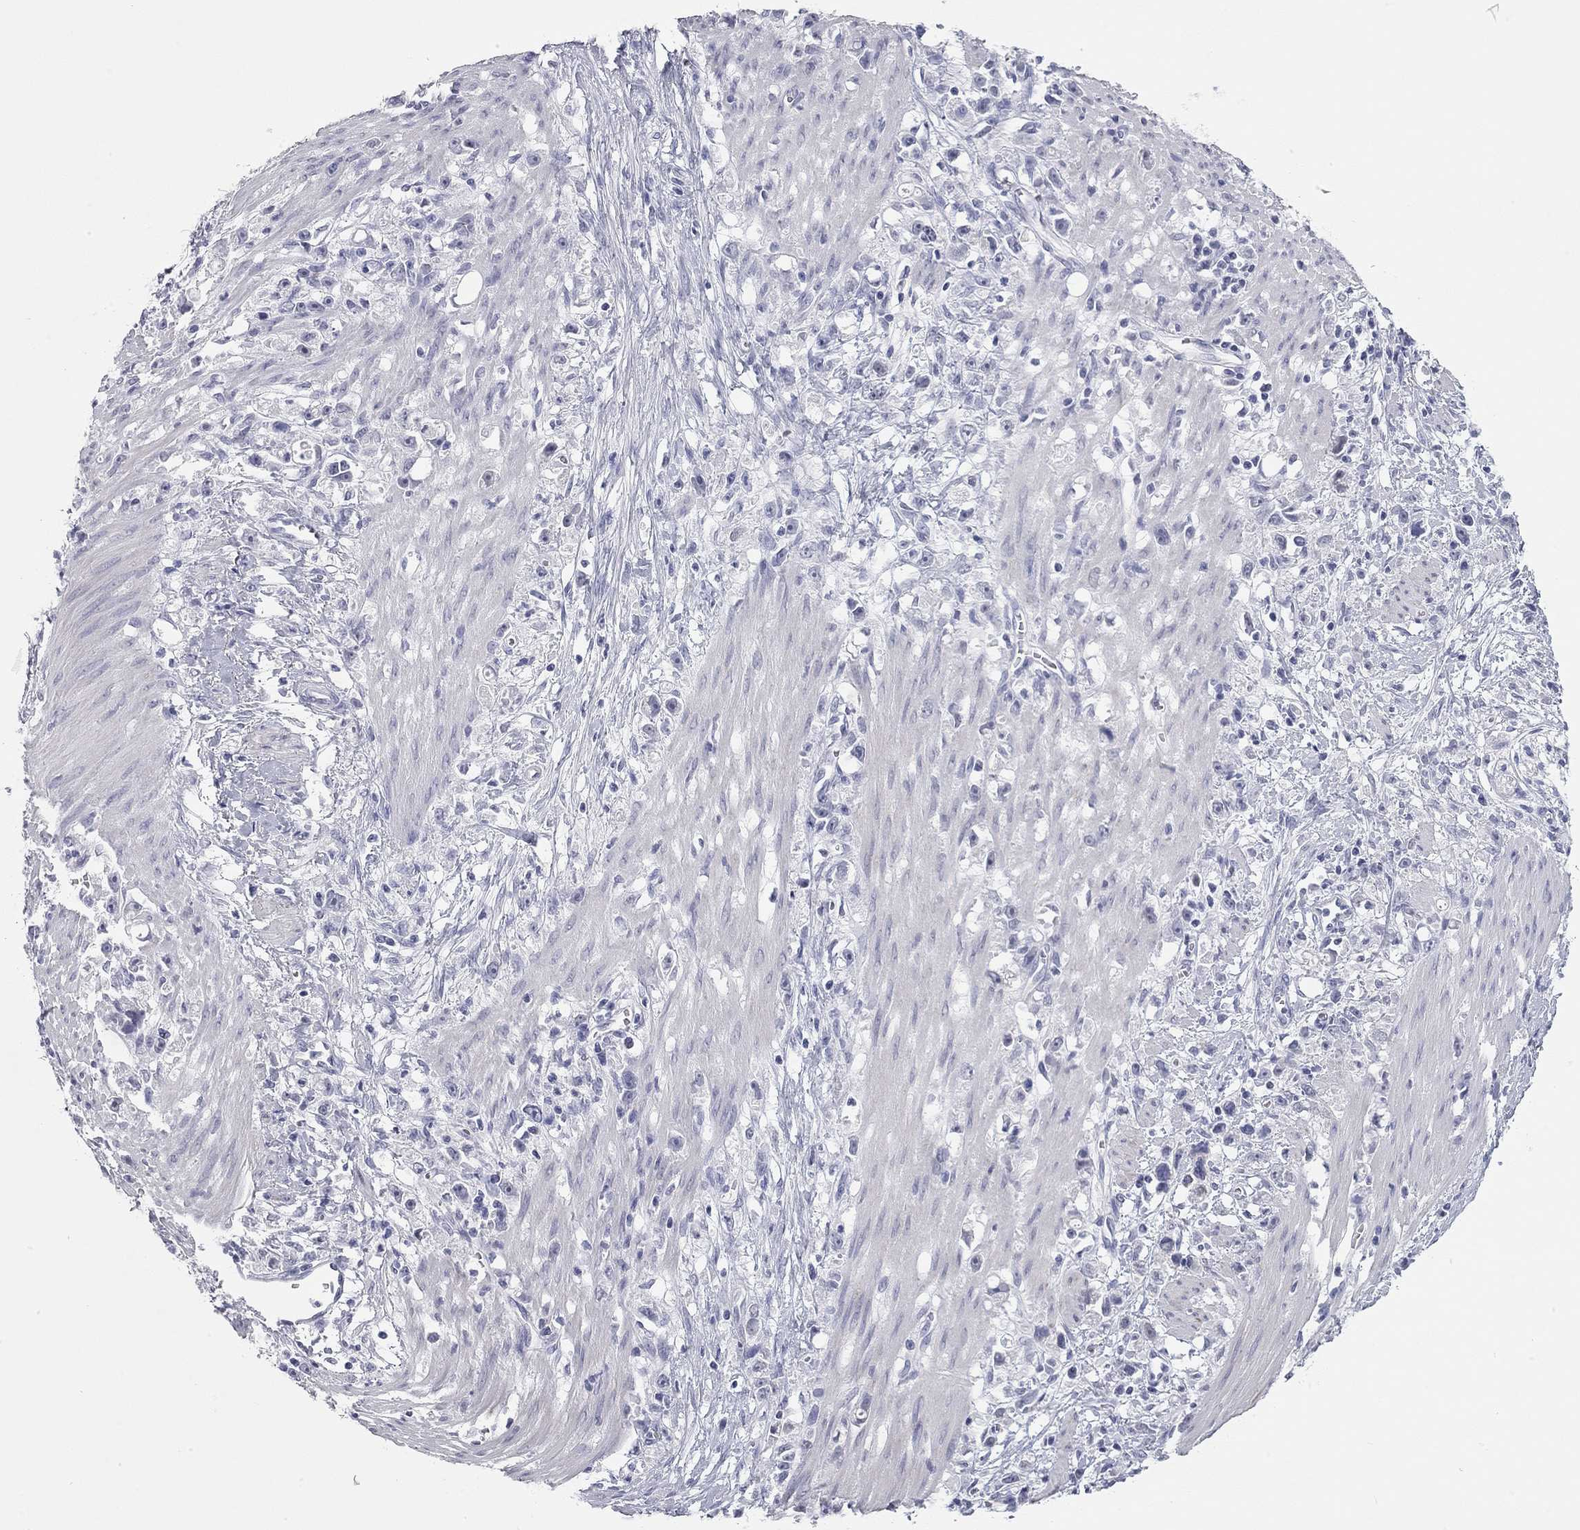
{"staining": {"intensity": "negative", "quantity": "none", "location": "none"}, "tissue": "stomach cancer", "cell_type": "Tumor cells", "image_type": "cancer", "snomed": [{"axis": "morphology", "description": "Adenocarcinoma, NOS"}, {"axis": "topography", "description": "Stomach"}], "caption": "This is an immunohistochemistry photomicrograph of adenocarcinoma (stomach). There is no expression in tumor cells.", "gene": "AK8", "patient": {"sex": "female", "age": 59}}